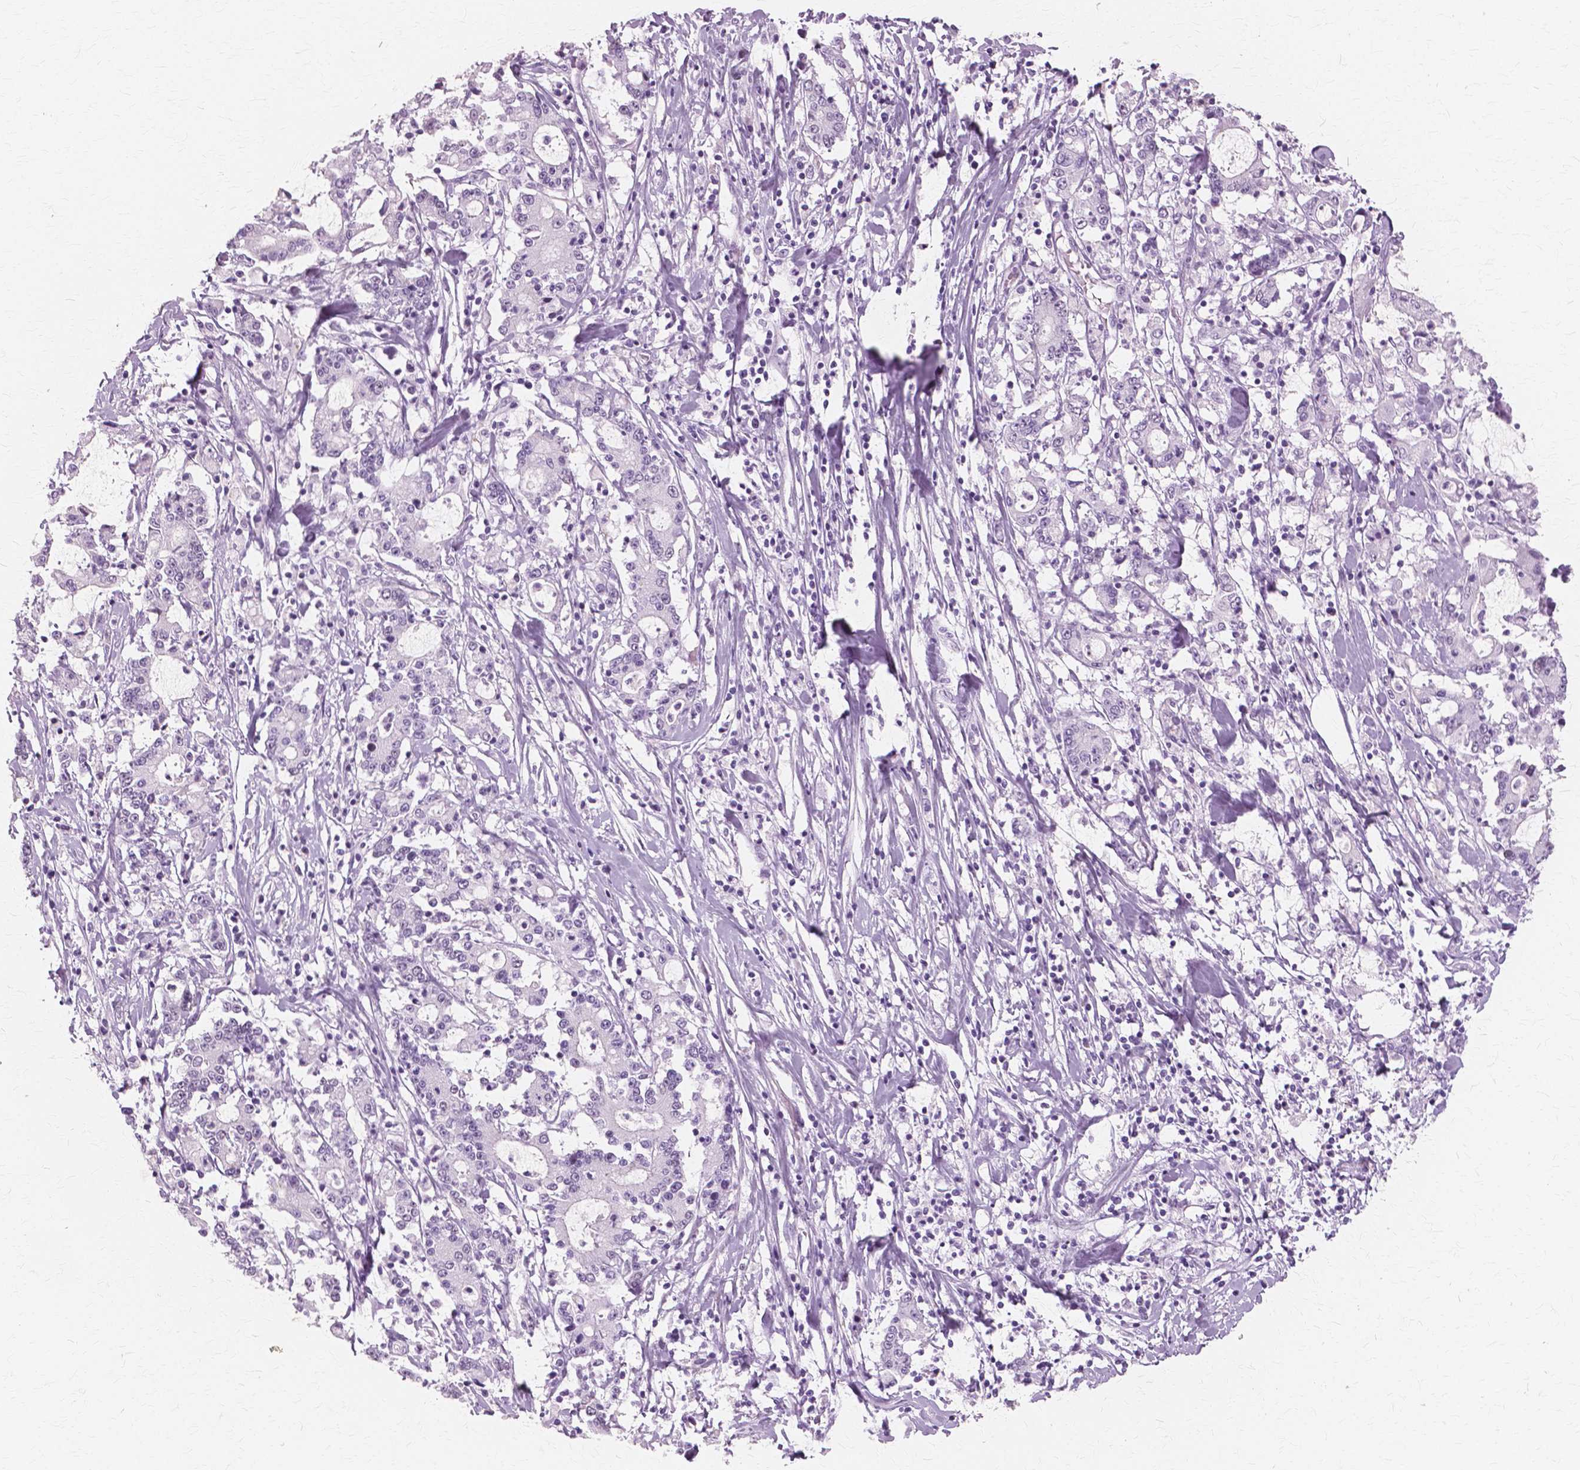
{"staining": {"intensity": "negative", "quantity": "none", "location": "none"}, "tissue": "stomach cancer", "cell_type": "Tumor cells", "image_type": "cancer", "snomed": [{"axis": "morphology", "description": "Adenocarcinoma, NOS"}, {"axis": "topography", "description": "Stomach, upper"}], "caption": "Micrograph shows no significant protein positivity in tumor cells of stomach cancer (adenocarcinoma).", "gene": "SFTPD", "patient": {"sex": "male", "age": 68}}